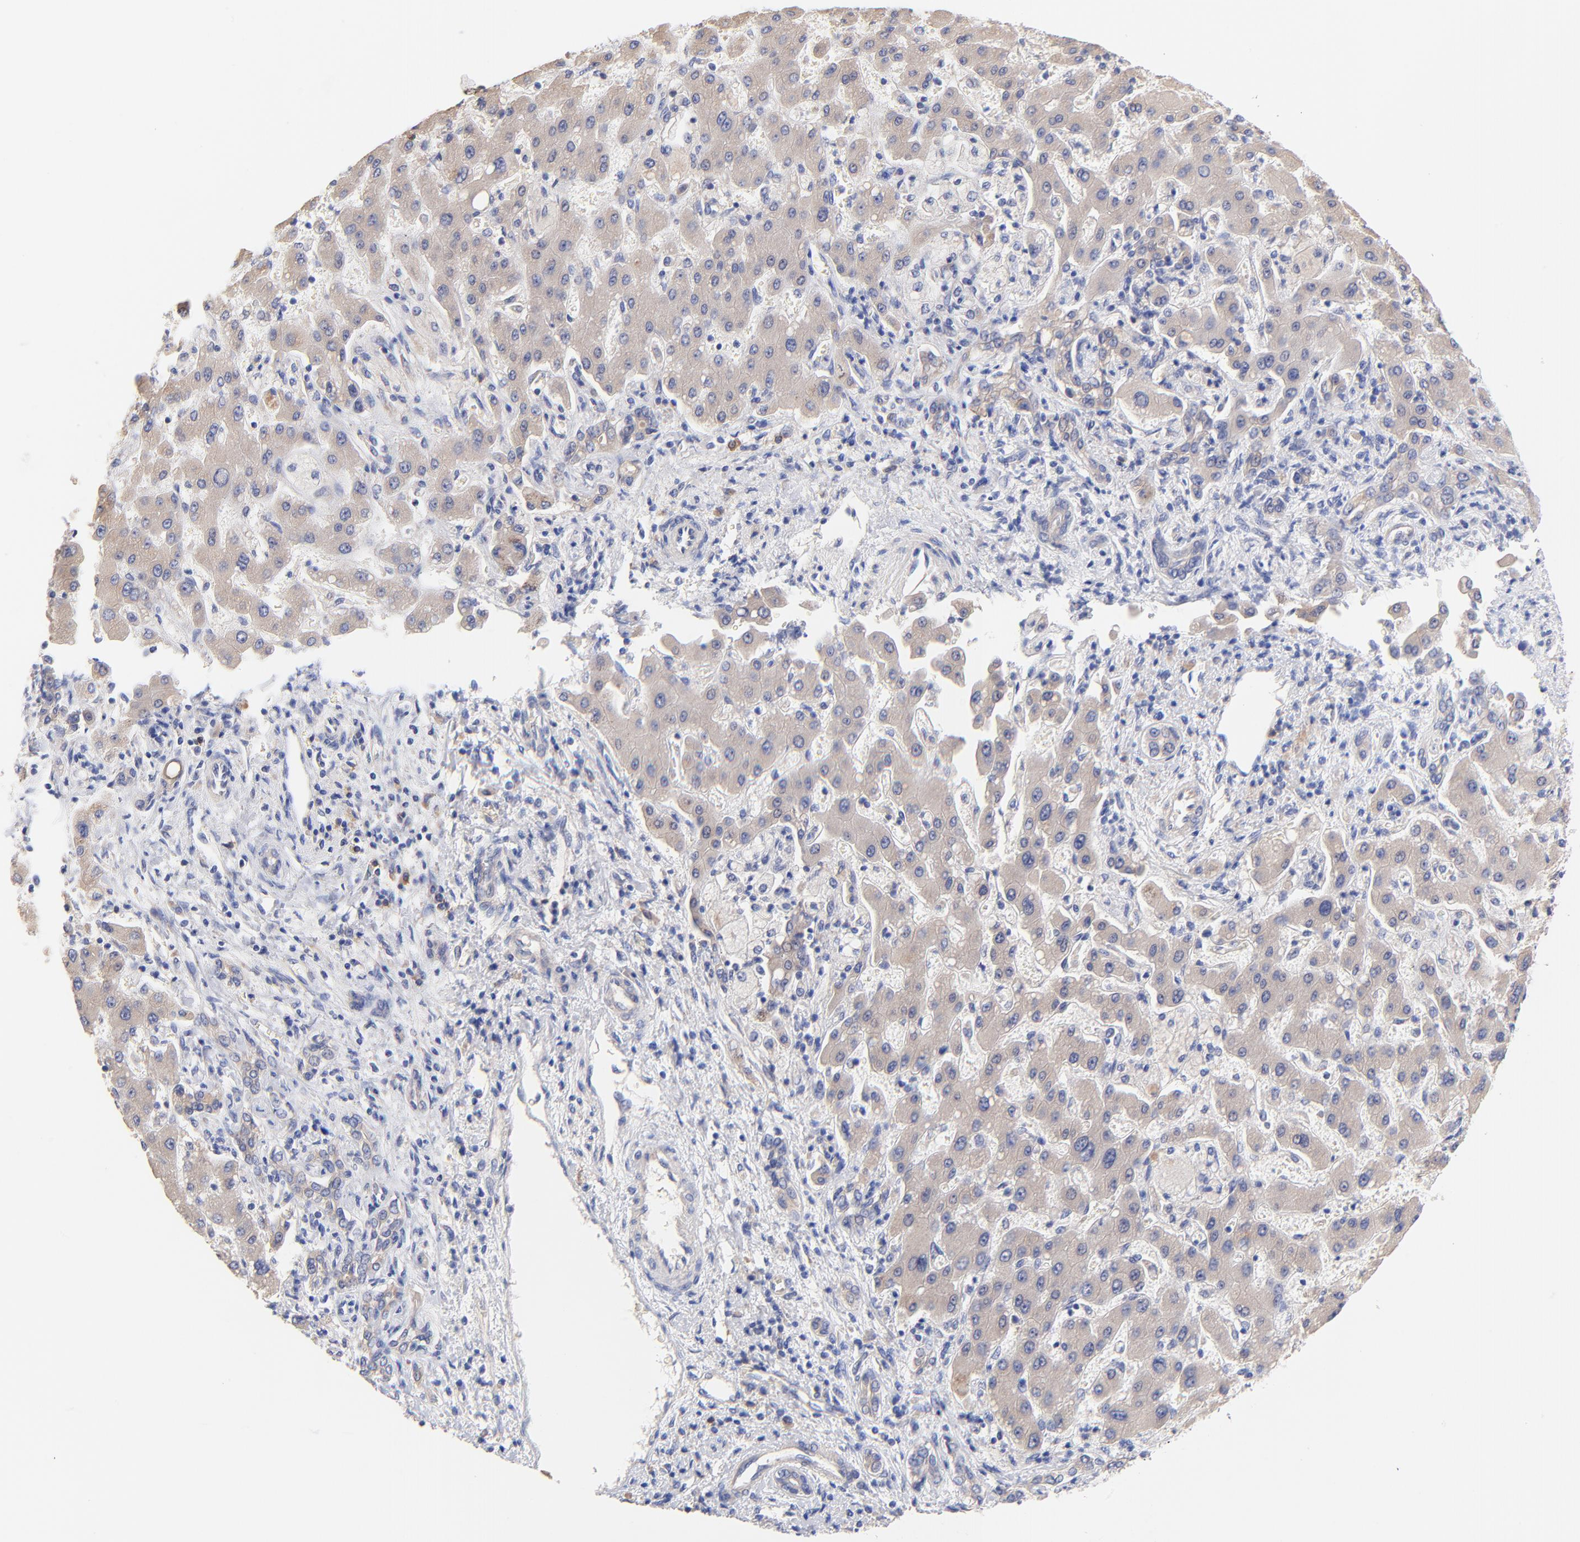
{"staining": {"intensity": "weak", "quantity": ">75%", "location": "cytoplasmic/membranous"}, "tissue": "liver cancer", "cell_type": "Tumor cells", "image_type": "cancer", "snomed": [{"axis": "morphology", "description": "Cholangiocarcinoma"}, {"axis": "topography", "description": "Liver"}], "caption": "A photomicrograph of human liver cancer (cholangiocarcinoma) stained for a protein displays weak cytoplasmic/membranous brown staining in tumor cells. (DAB (3,3'-diaminobenzidine) IHC, brown staining for protein, blue staining for nuclei).", "gene": "TNFRSF13C", "patient": {"sex": "male", "age": 50}}